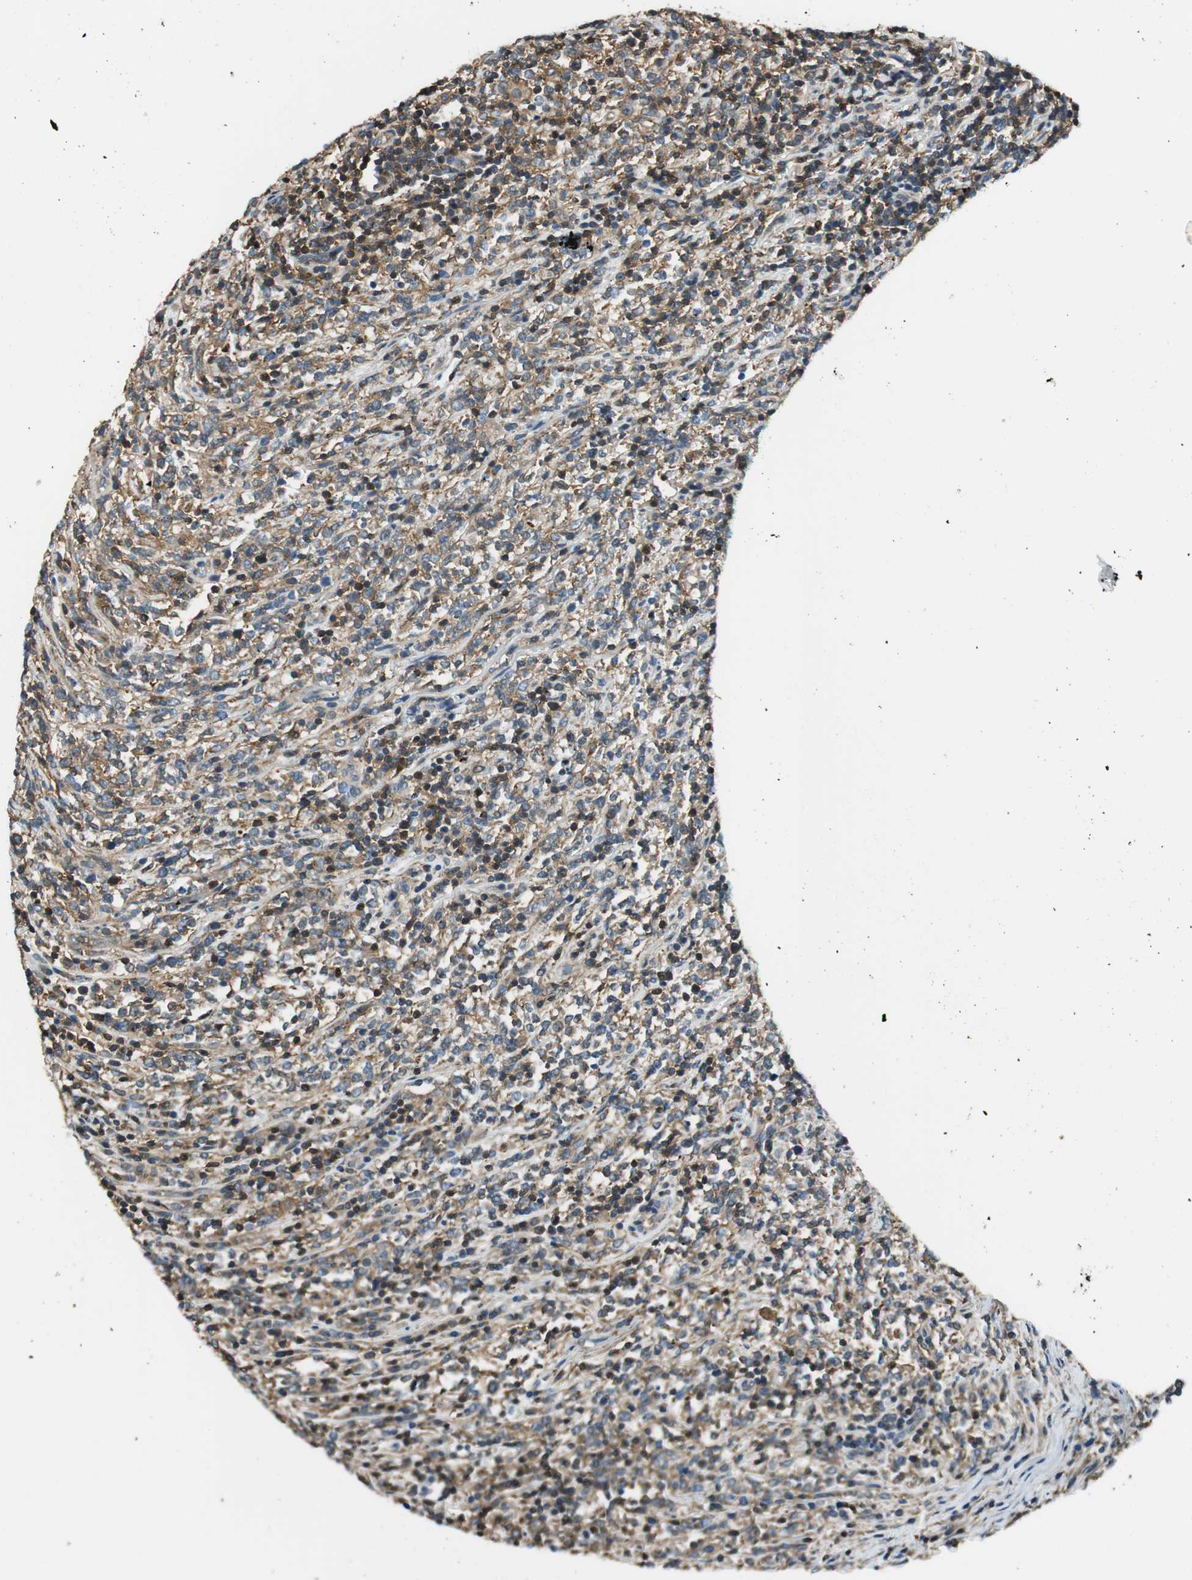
{"staining": {"intensity": "moderate", "quantity": ">75%", "location": "cytoplasmic/membranous"}, "tissue": "lymphoma", "cell_type": "Tumor cells", "image_type": "cancer", "snomed": [{"axis": "morphology", "description": "Malignant lymphoma, non-Hodgkin's type, High grade"}, {"axis": "topography", "description": "Soft tissue"}], "caption": "IHC staining of lymphoma, which displays medium levels of moderate cytoplasmic/membranous staining in approximately >75% of tumor cells indicating moderate cytoplasmic/membranous protein staining. The staining was performed using DAB (brown) for protein detection and nuclei were counterstained in hematoxylin (blue).", "gene": "PI4K2B", "patient": {"sex": "male", "age": 18}}